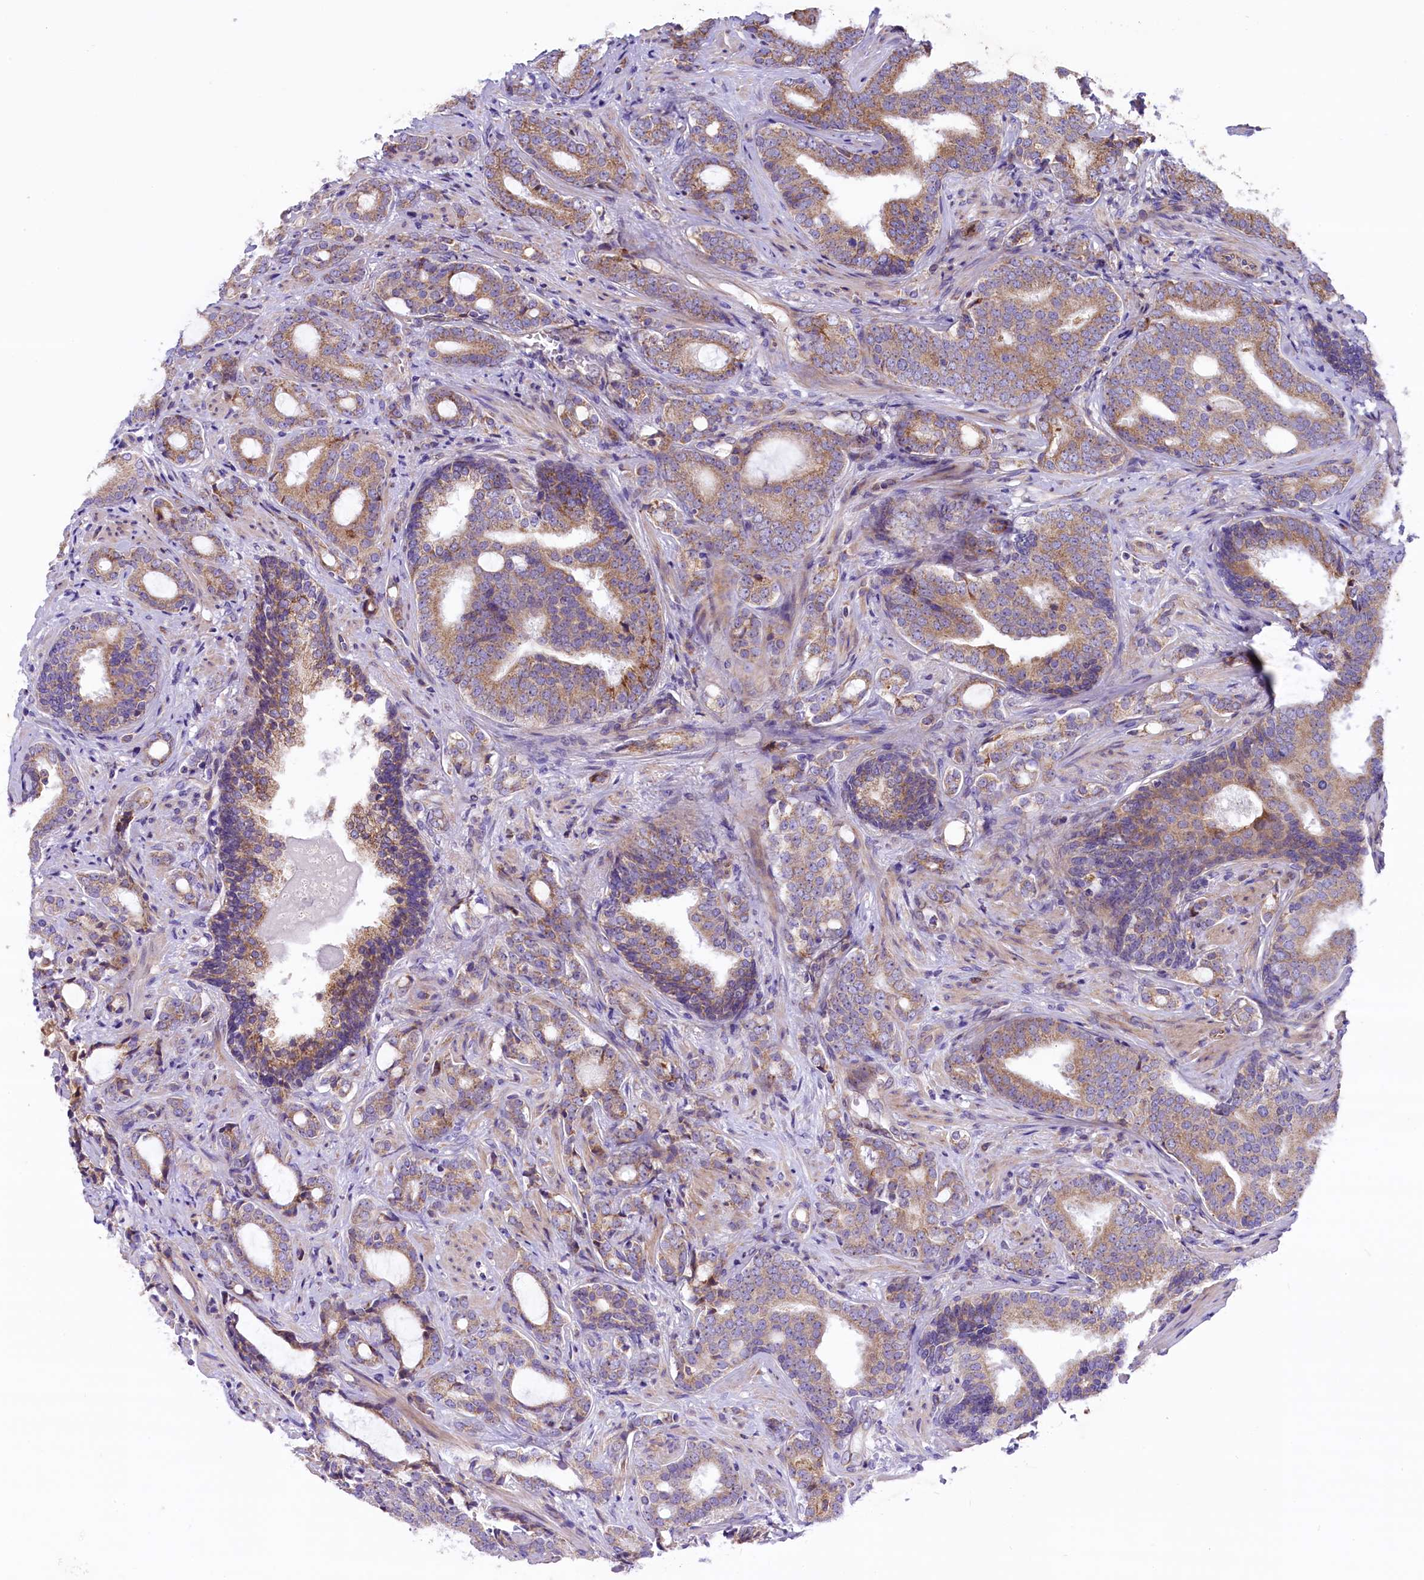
{"staining": {"intensity": "moderate", "quantity": ">75%", "location": "cytoplasmic/membranous"}, "tissue": "prostate cancer", "cell_type": "Tumor cells", "image_type": "cancer", "snomed": [{"axis": "morphology", "description": "Adenocarcinoma, High grade"}, {"axis": "topography", "description": "Prostate"}], "caption": "Human adenocarcinoma (high-grade) (prostate) stained with a brown dye reveals moderate cytoplasmic/membranous positive positivity in approximately >75% of tumor cells.", "gene": "PTPRU", "patient": {"sex": "male", "age": 63}}